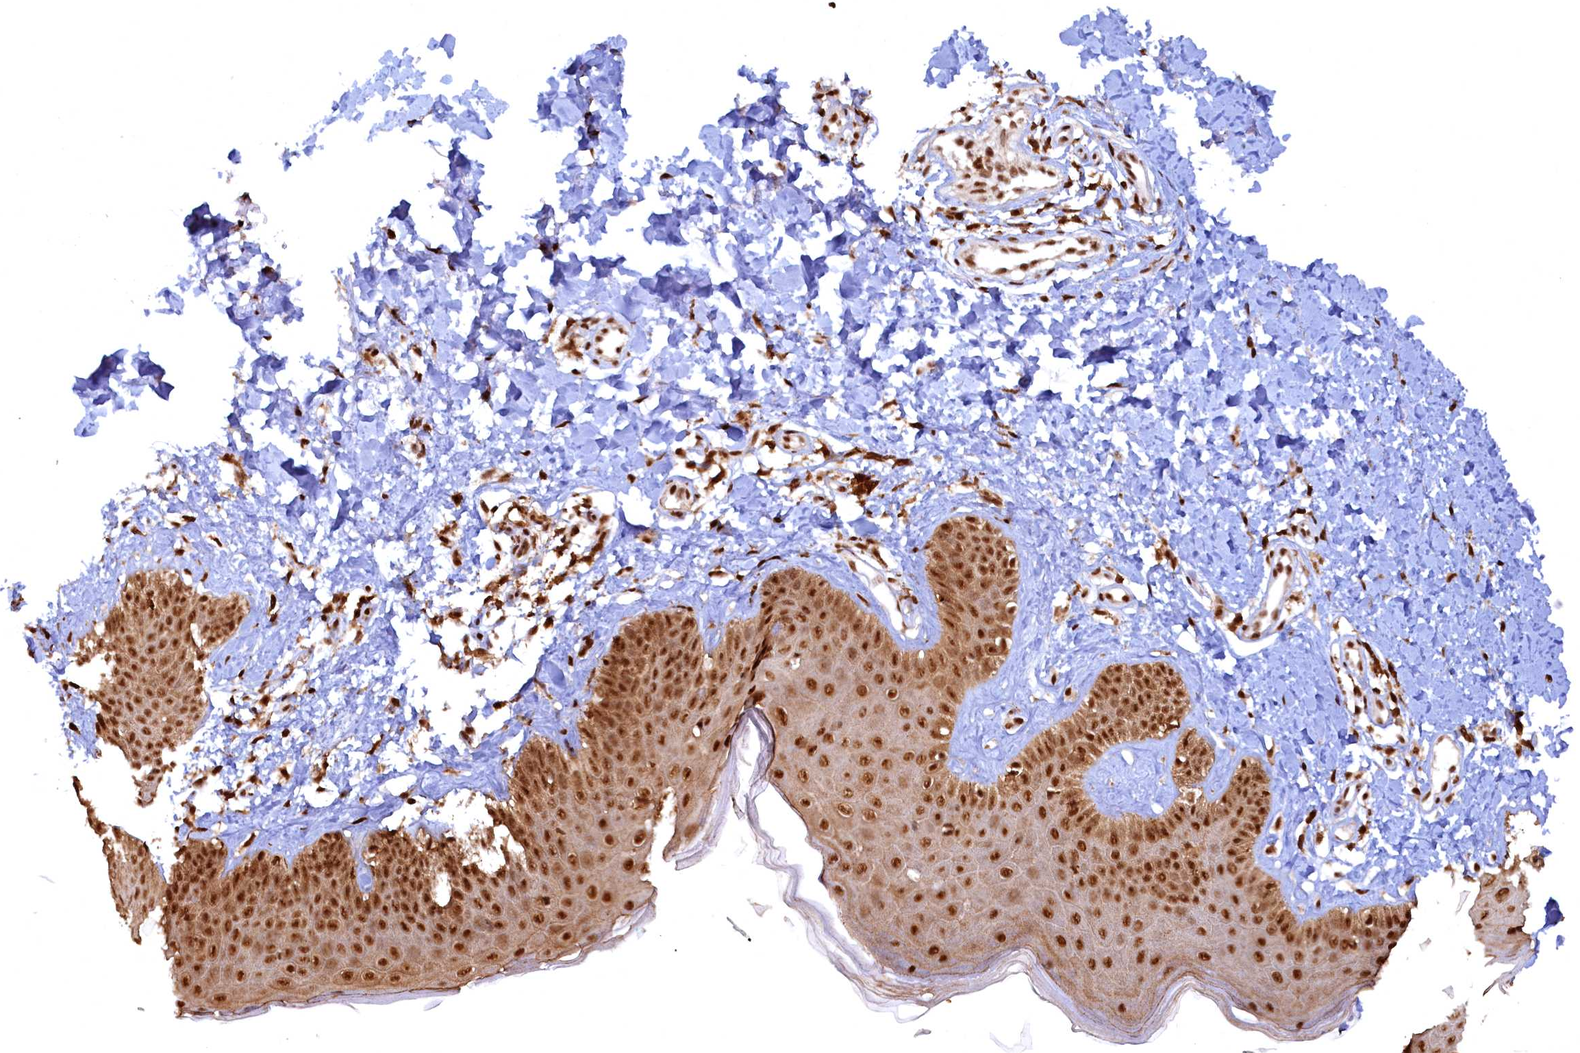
{"staining": {"intensity": "strong", "quantity": ">75%", "location": "cytoplasmic/membranous,nuclear"}, "tissue": "skin", "cell_type": "Fibroblasts", "image_type": "normal", "snomed": [{"axis": "morphology", "description": "Normal tissue, NOS"}, {"axis": "topography", "description": "Skin"}], "caption": "This photomicrograph displays IHC staining of benign human skin, with high strong cytoplasmic/membranous,nuclear expression in about >75% of fibroblasts.", "gene": "RSRC2", "patient": {"sex": "male", "age": 52}}